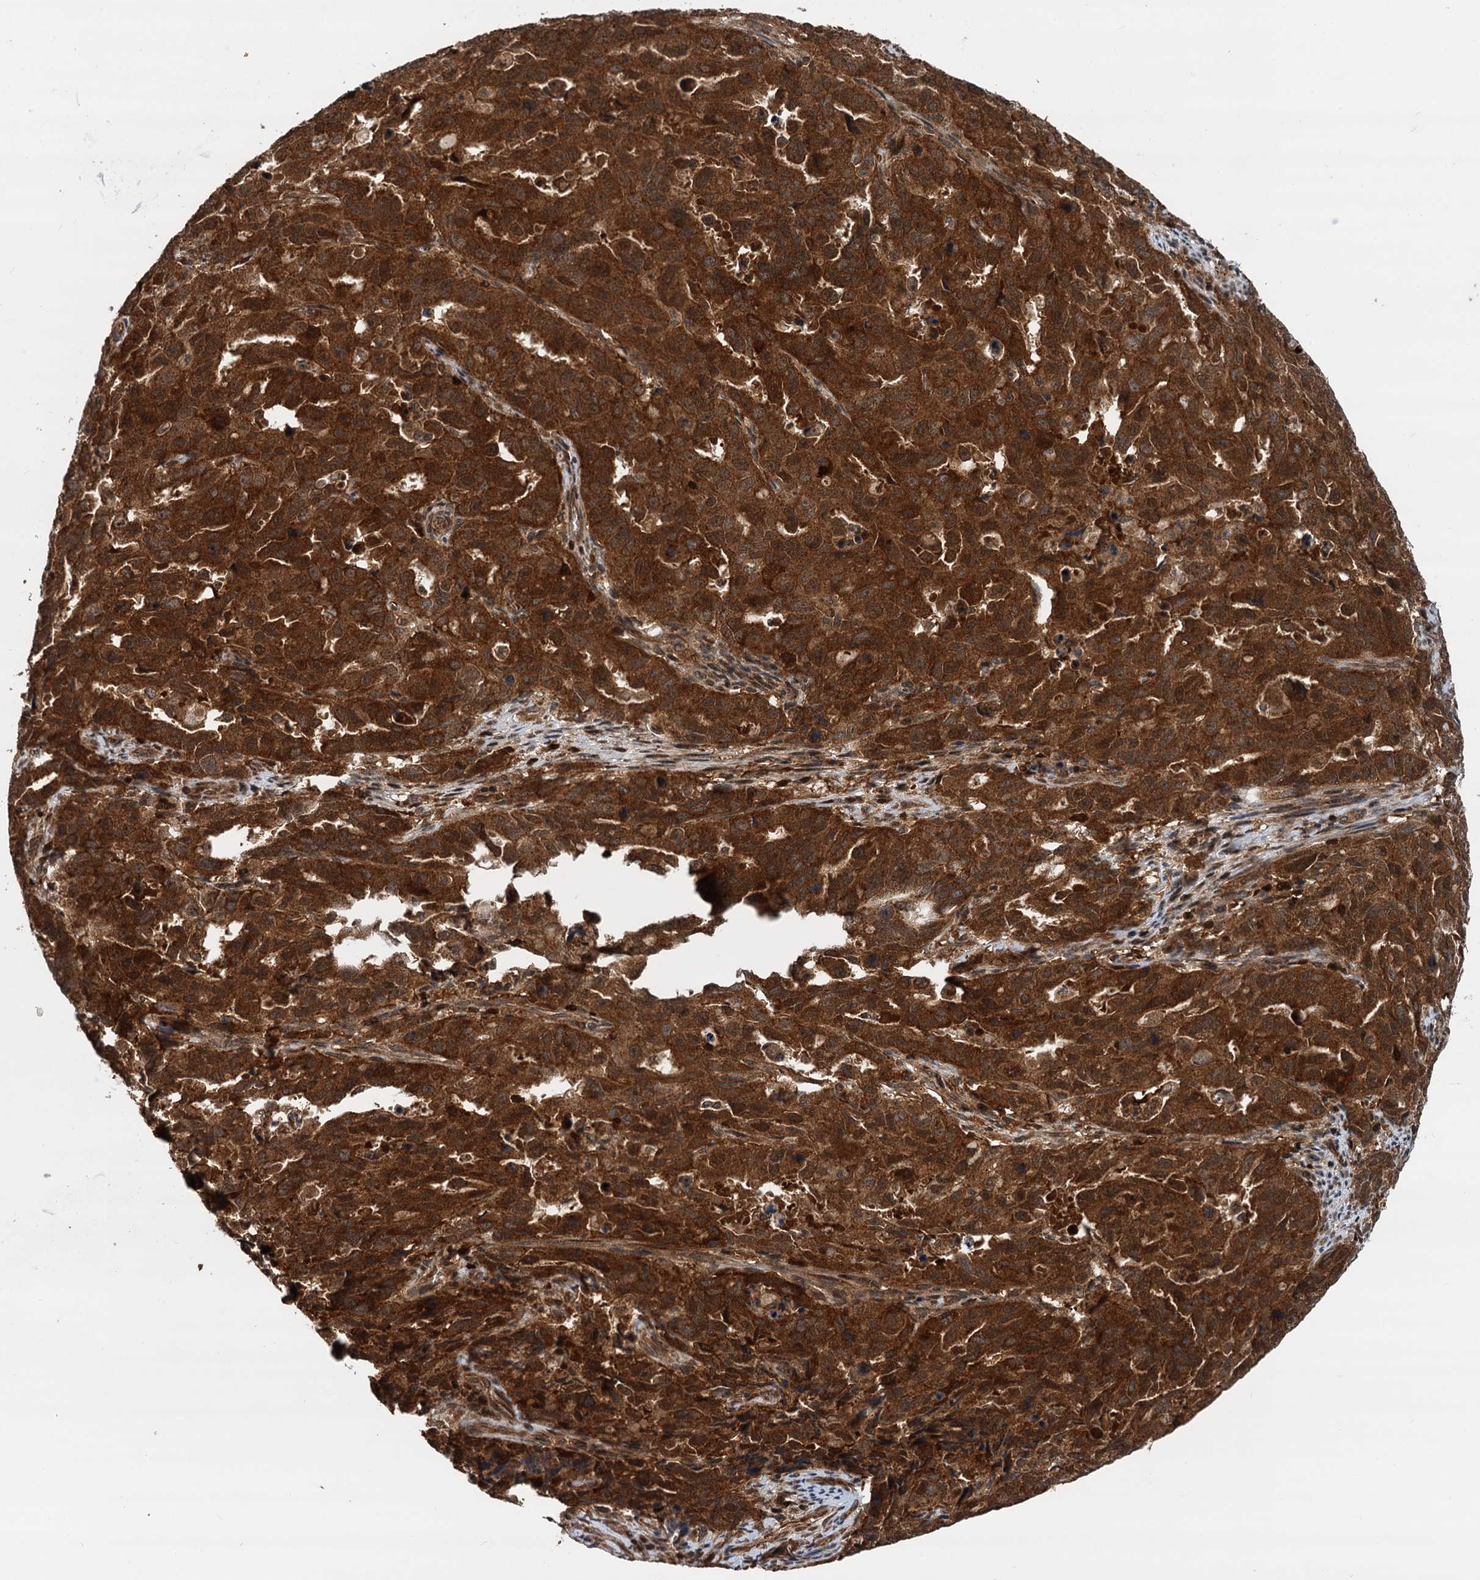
{"staining": {"intensity": "strong", "quantity": ">75%", "location": "cytoplasmic/membranous"}, "tissue": "endometrial cancer", "cell_type": "Tumor cells", "image_type": "cancer", "snomed": [{"axis": "morphology", "description": "Adenocarcinoma, NOS"}, {"axis": "topography", "description": "Endometrium"}], "caption": "A brown stain shows strong cytoplasmic/membranous positivity of a protein in human endometrial adenocarcinoma tumor cells.", "gene": "STUB1", "patient": {"sex": "female", "age": 65}}